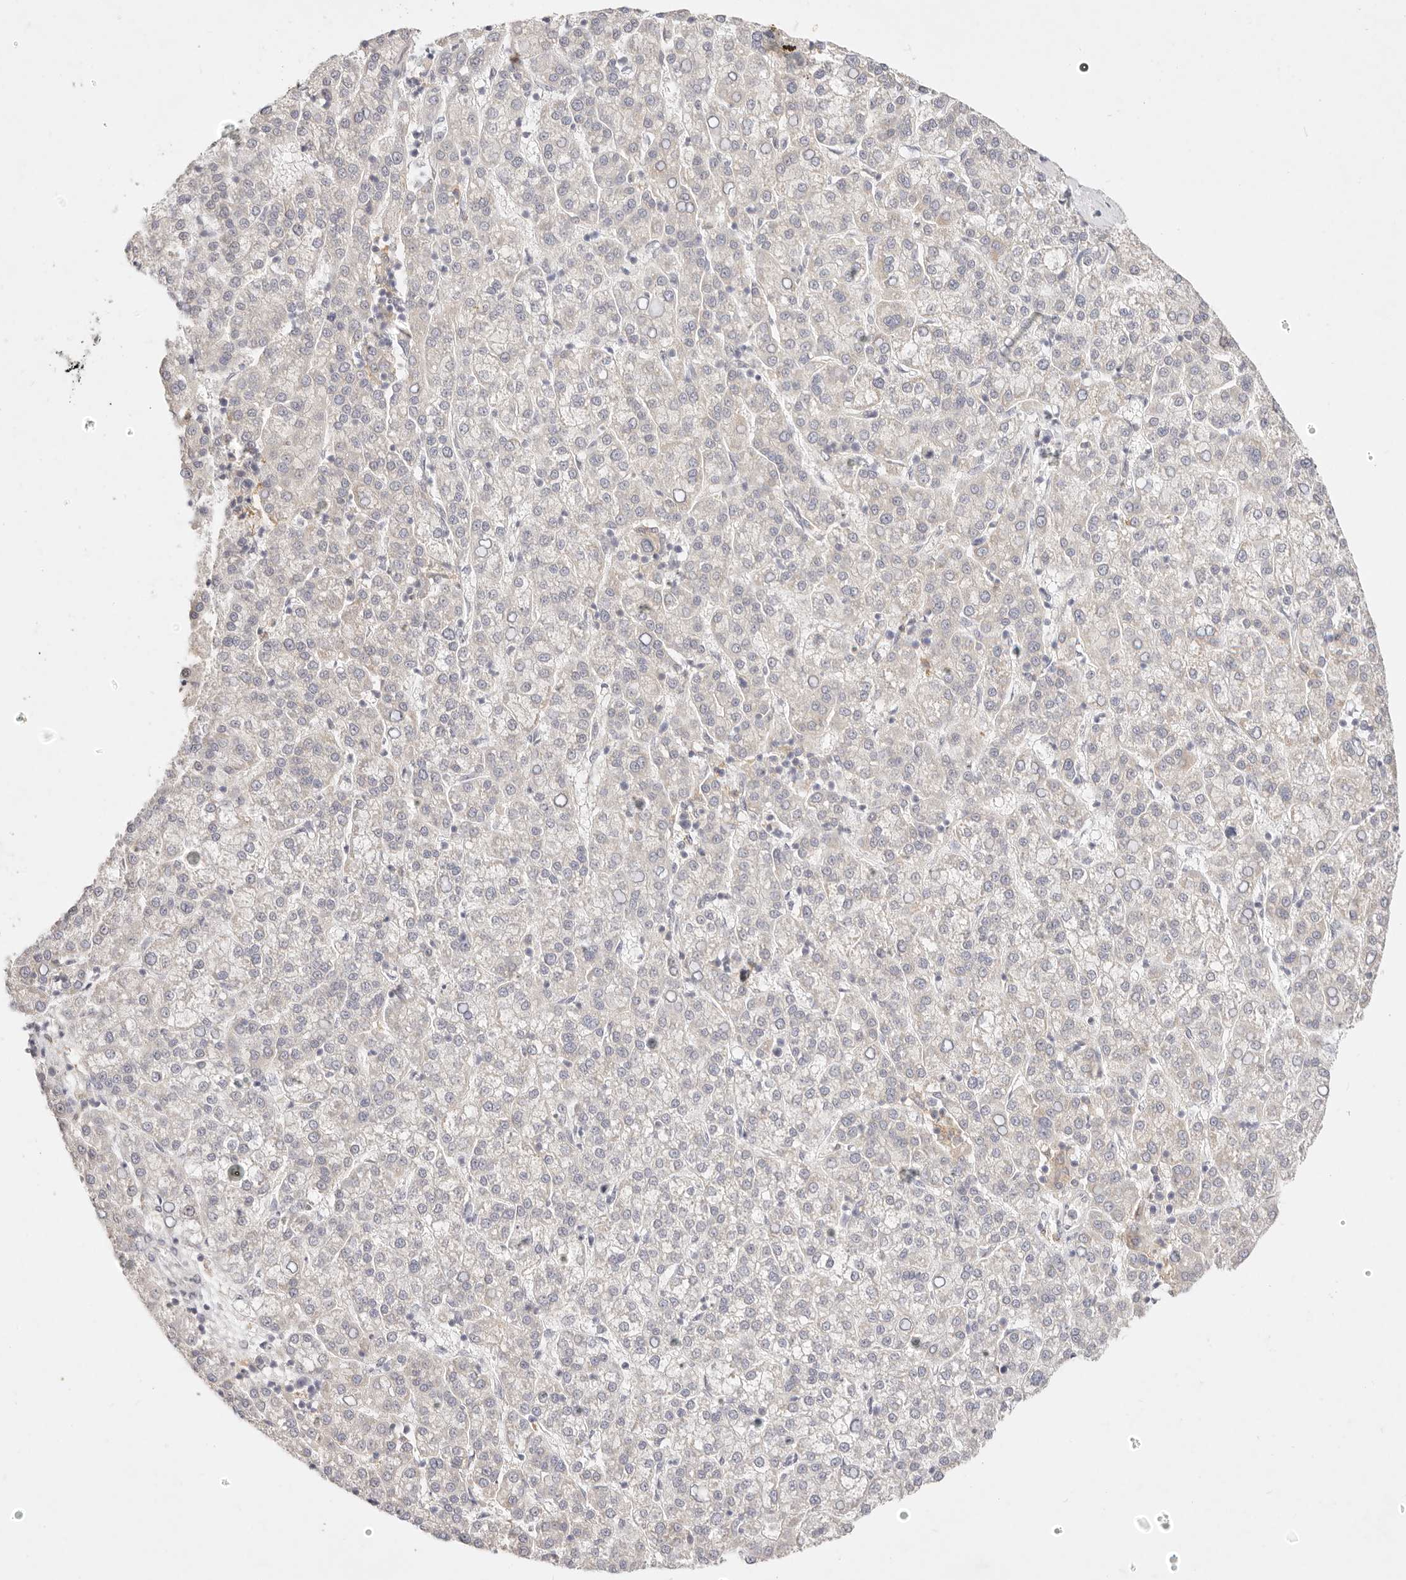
{"staining": {"intensity": "negative", "quantity": "none", "location": "none"}, "tissue": "liver cancer", "cell_type": "Tumor cells", "image_type": "cancer", "snomed": [{"axis": "morphology", "description": "Carcinoma, Hepatocellular, NOS"}, {"axis": "topography", "description": "Liver"}], "caption": "This is an immunohistochemistry micrograph of human hepatocellular carcinoma (liver). There is no staining in tumor cells.", "gene": "GPR84", "patient": {"sex": "female", "age": 58}}